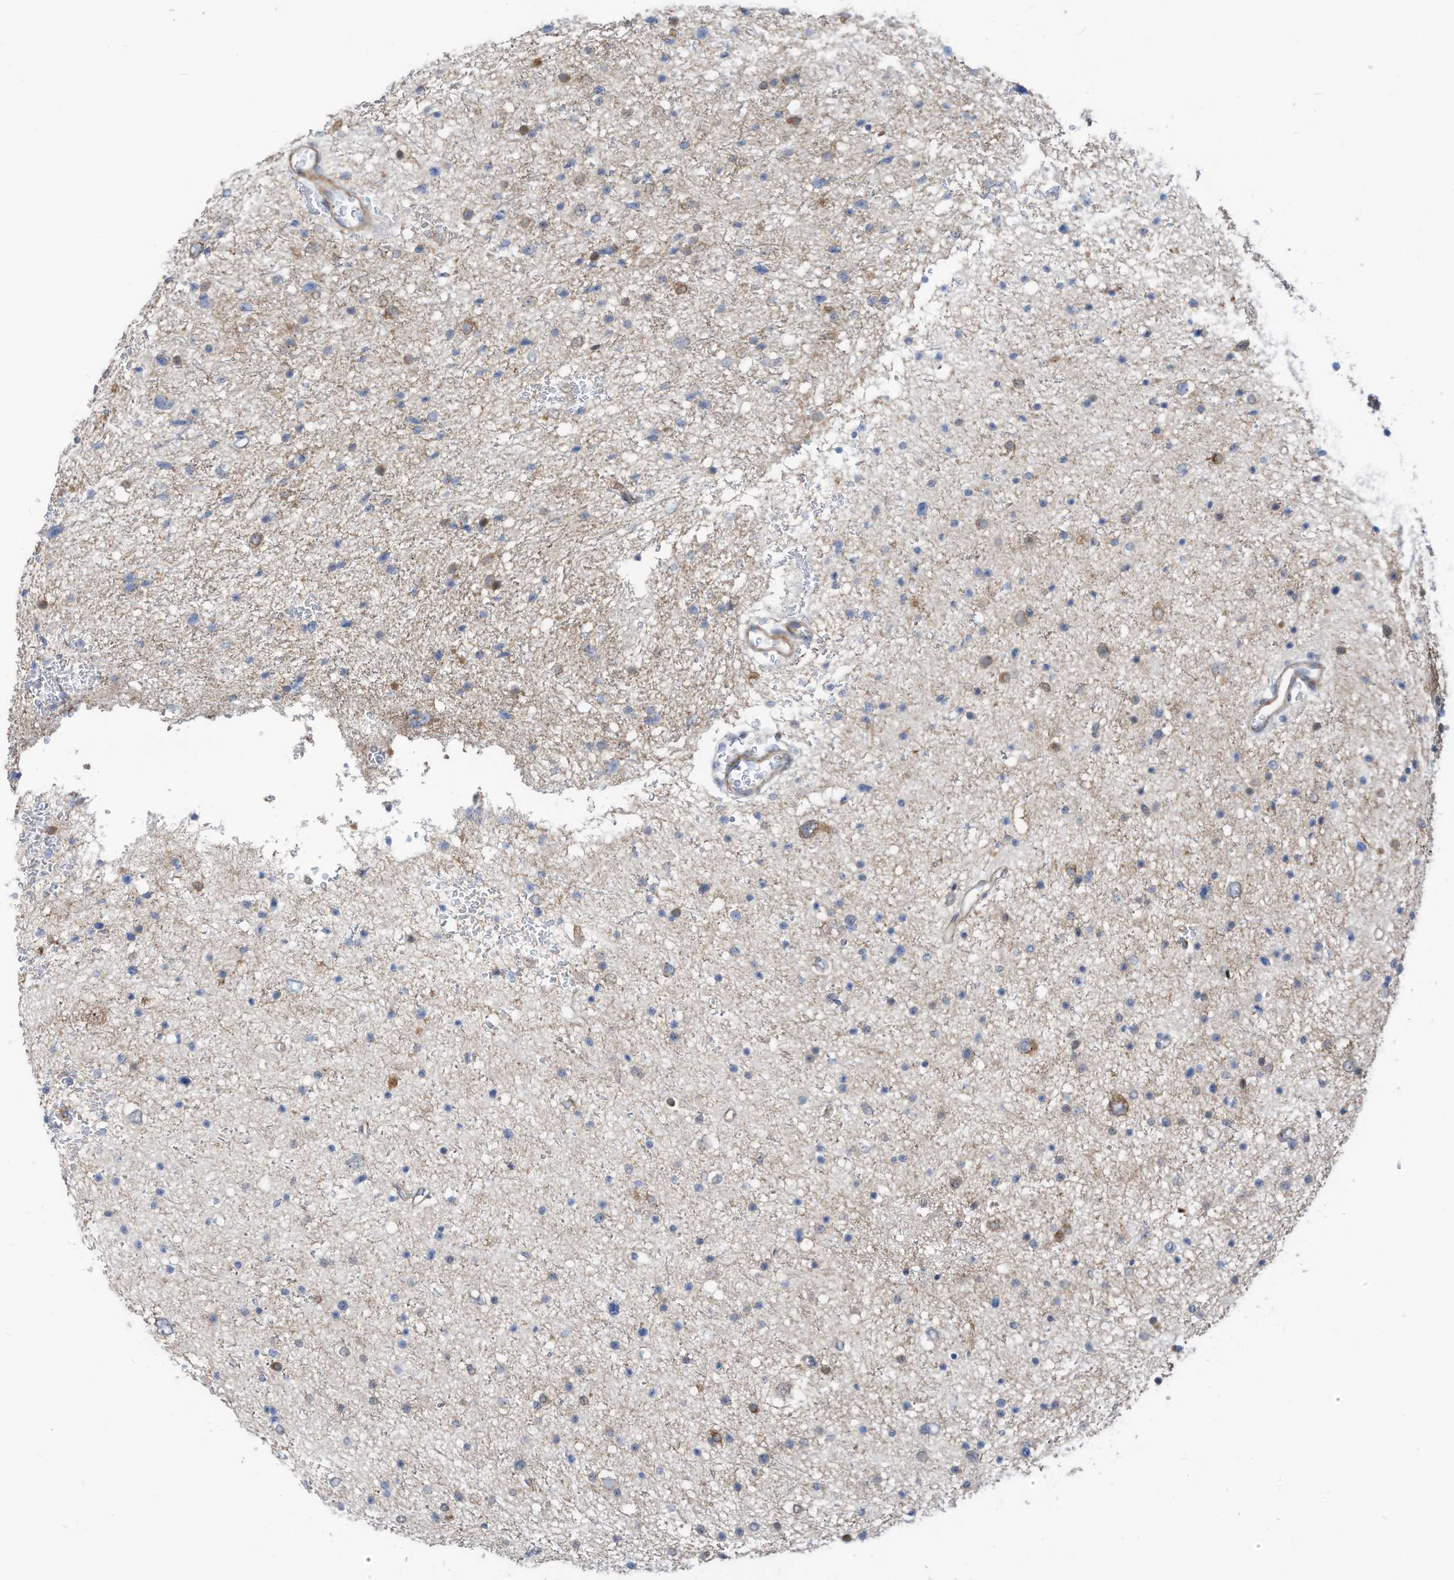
{"staining": {"intensity": "negative", "quantity": "none", "location": "none"}, "tissue": "glioma", "cell_type": "Tumor cells", "image_type": "cancer", "snomed": [{"axis": "morphology", "description": "Glioma, malignant, Low grade"}, {"axis": "topography", "description": "Brain"}], "caption": "Immunohistochemical staining of human malignant glioma (low-grade) displays no significant staining in tumor cells.", "gene": "GPATCH3", "patient": {"sex": "female", "age": 37}}